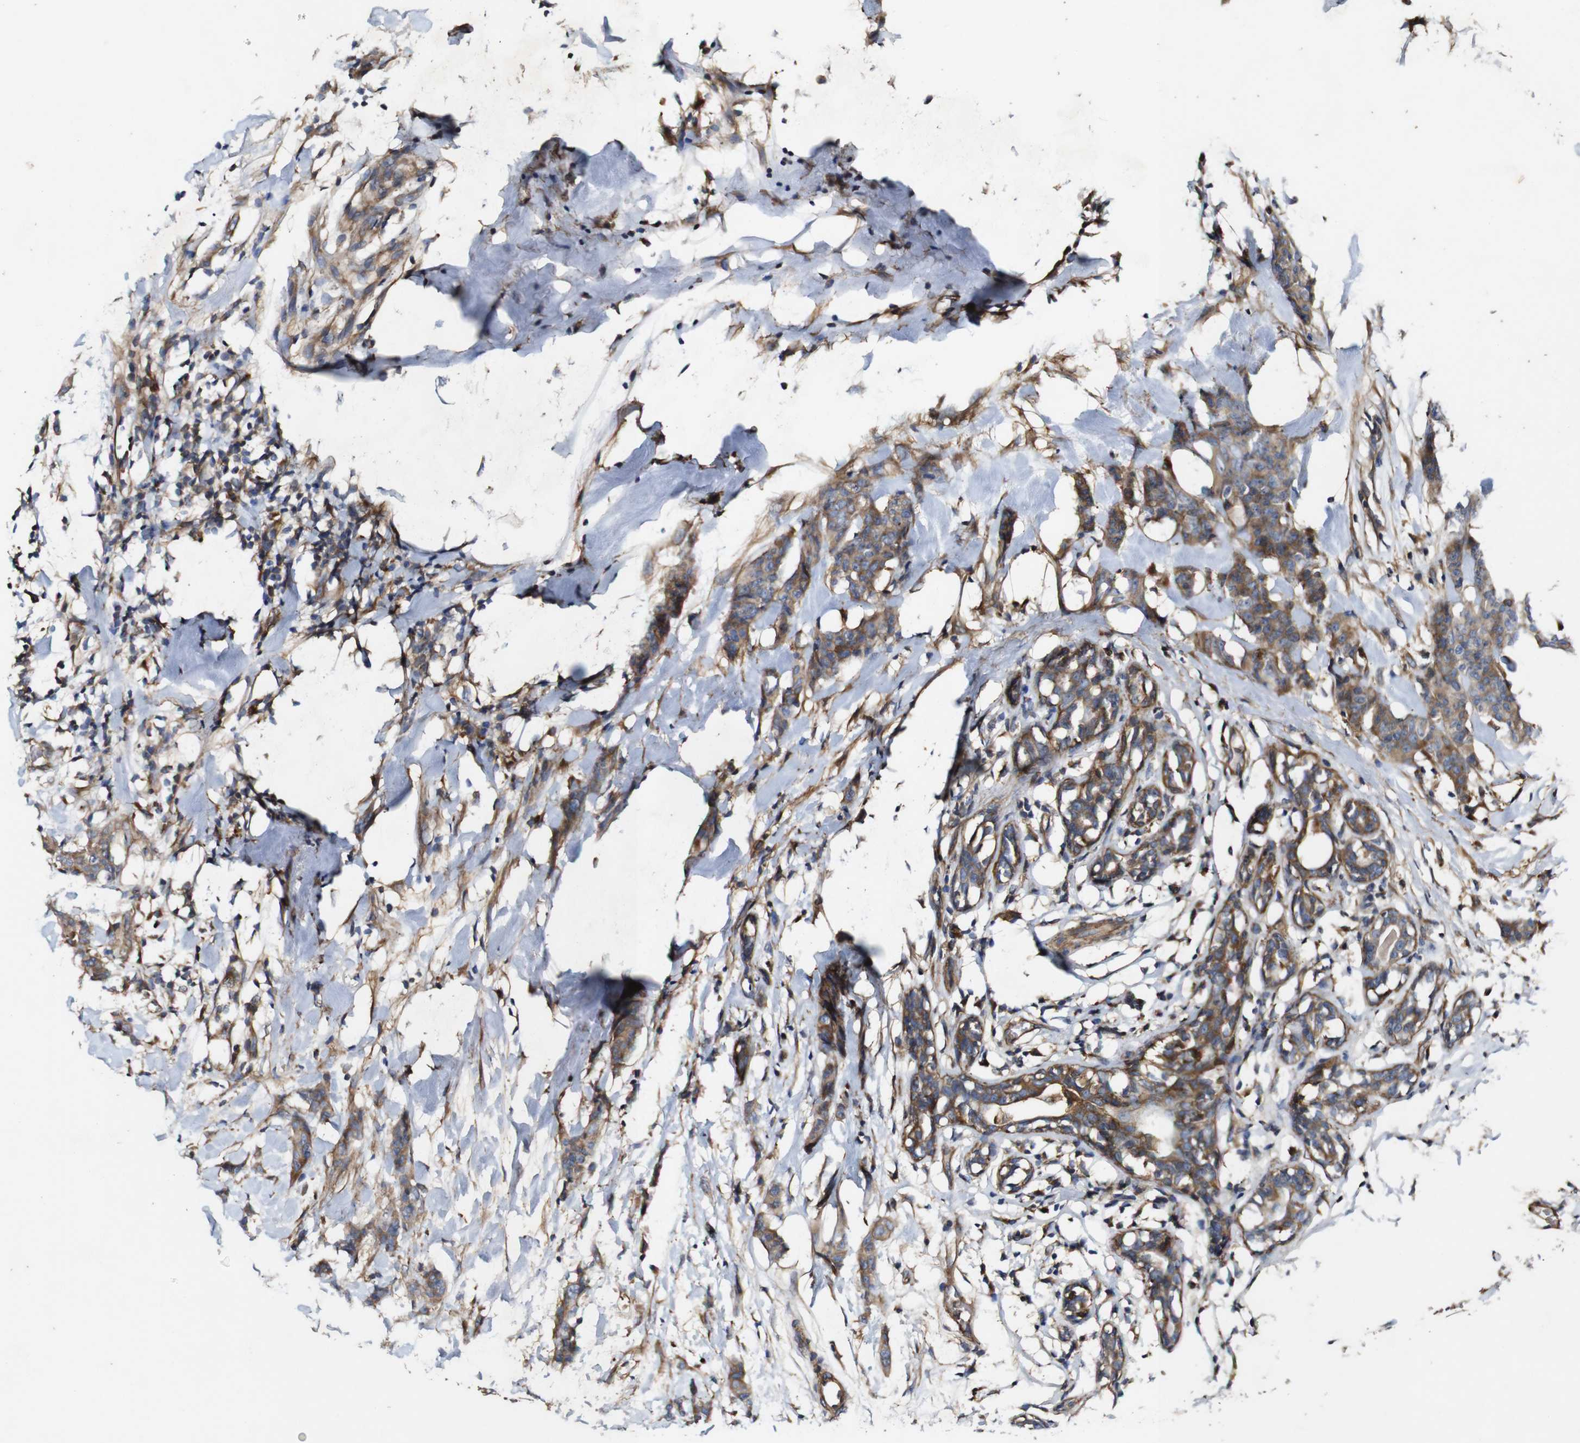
{"staining": {"intensity": "moderate", "quantity": ">75%", "location": "cytoplasmic/membranous"}, "tissue": "breast cancer", "cell_type": "Tumor cells", "image_type": "cancer", "snomed": [{"axis": "morphology", "description": "Normal tissue, NOS"}, {"axis": "morphology", "description": "Duct carcinoma"}, {"axis": "topography", "description": "Breast"}], "caption": "Protein staining shows moderate cytoplasmic/membranous expression in approximately >75% of tumor cells in breast infiltrating ductal carcinoma.", "gene": "GSDME", "patient": {"sex": "female", "age": 40}}